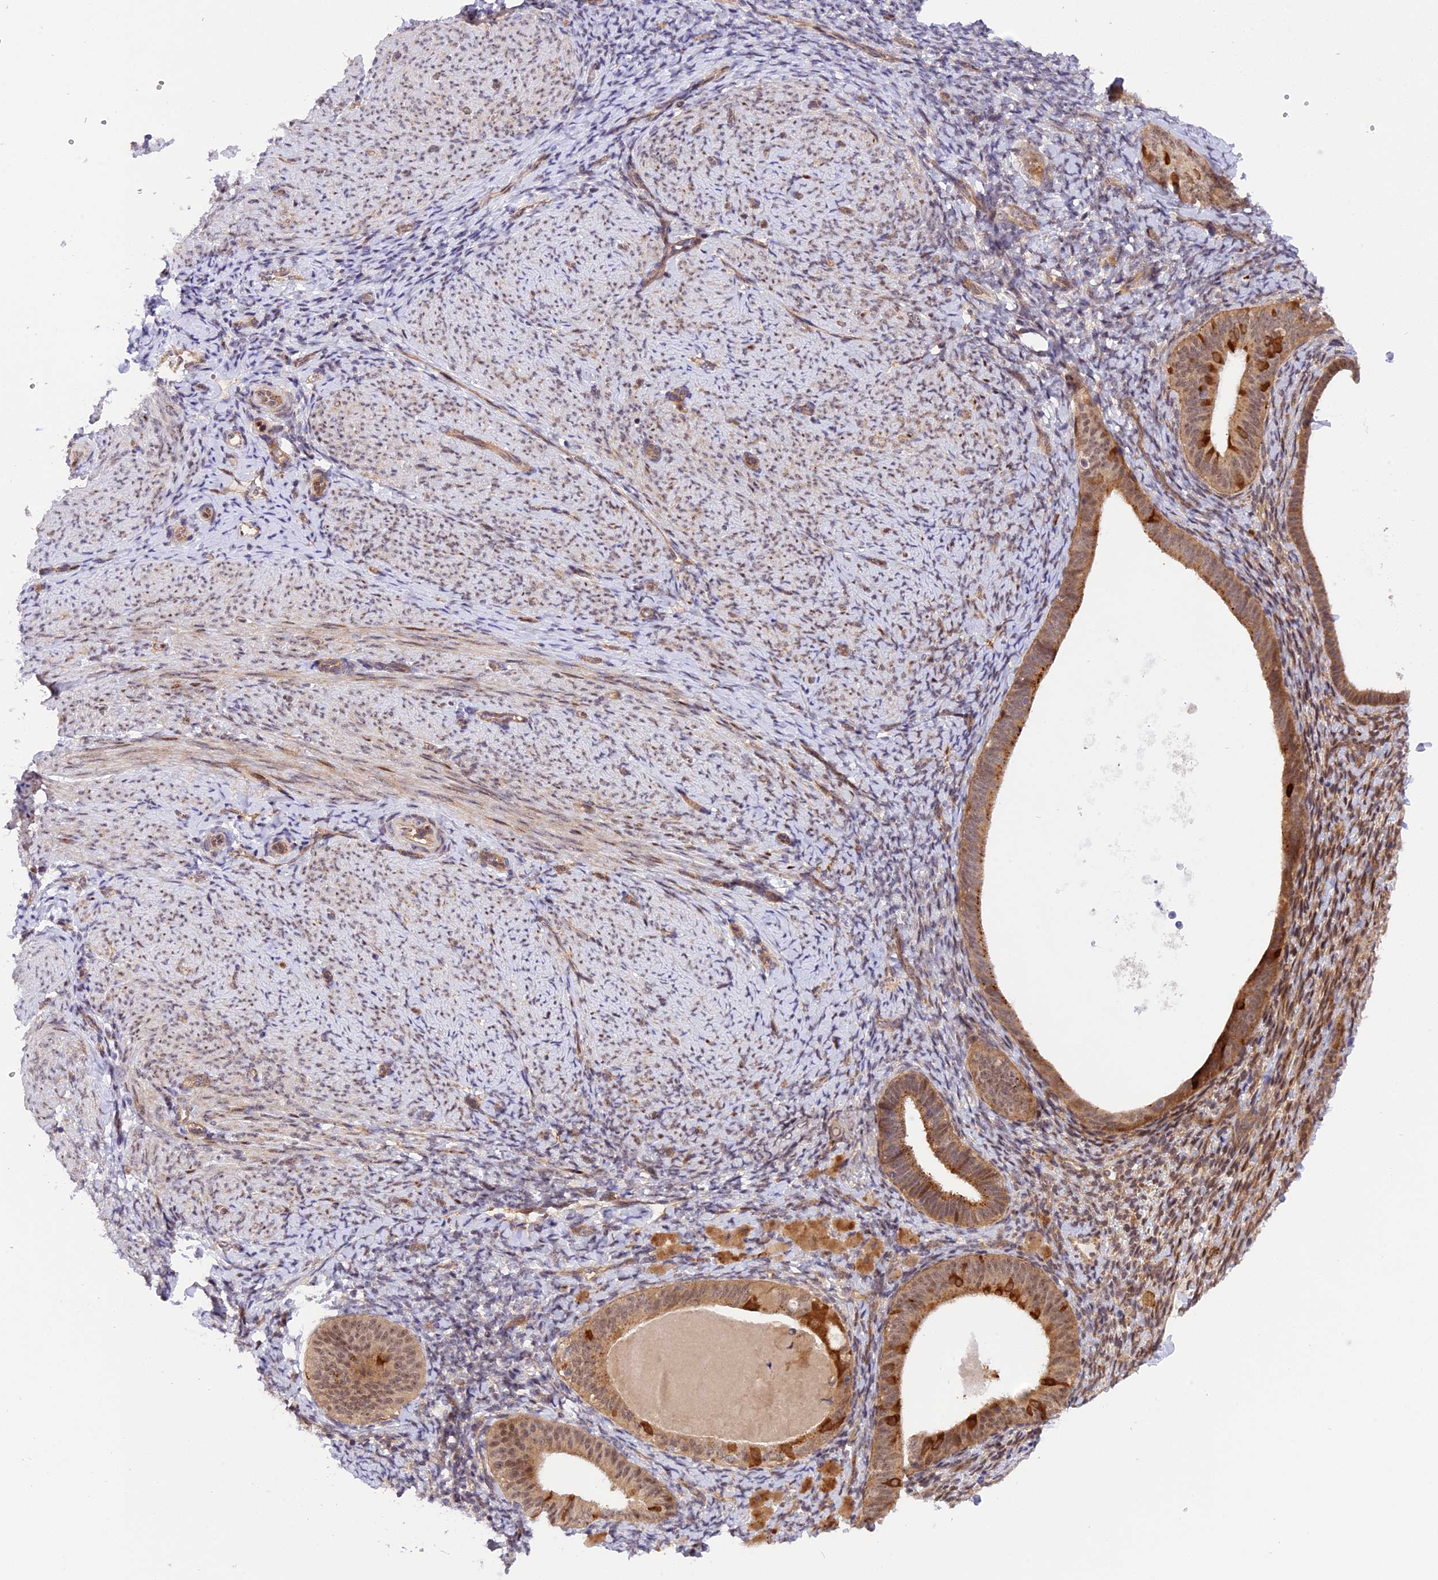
{"staining": {"intensity": "moderate", "quantity": "25%-75%", "location": "nuclear"}, "tissue": "endometrium", "cell_type": "Cells in endometrial stroma", "image_type": "normal", "snomed": [{"axis": "morphology", "description": "Normal tissue, NOS"}, {"axis": "topography", "description": "Endometrium"}], "caption": "Approximately 25%-75% of cells in endometrial stroma in normal human endometrium exhibit moderate nuclear protein expression as visualized by brown immunohistochemical staining.", "gene": "SAMD4A", "patient": {"sex": "female", "age": 65}}